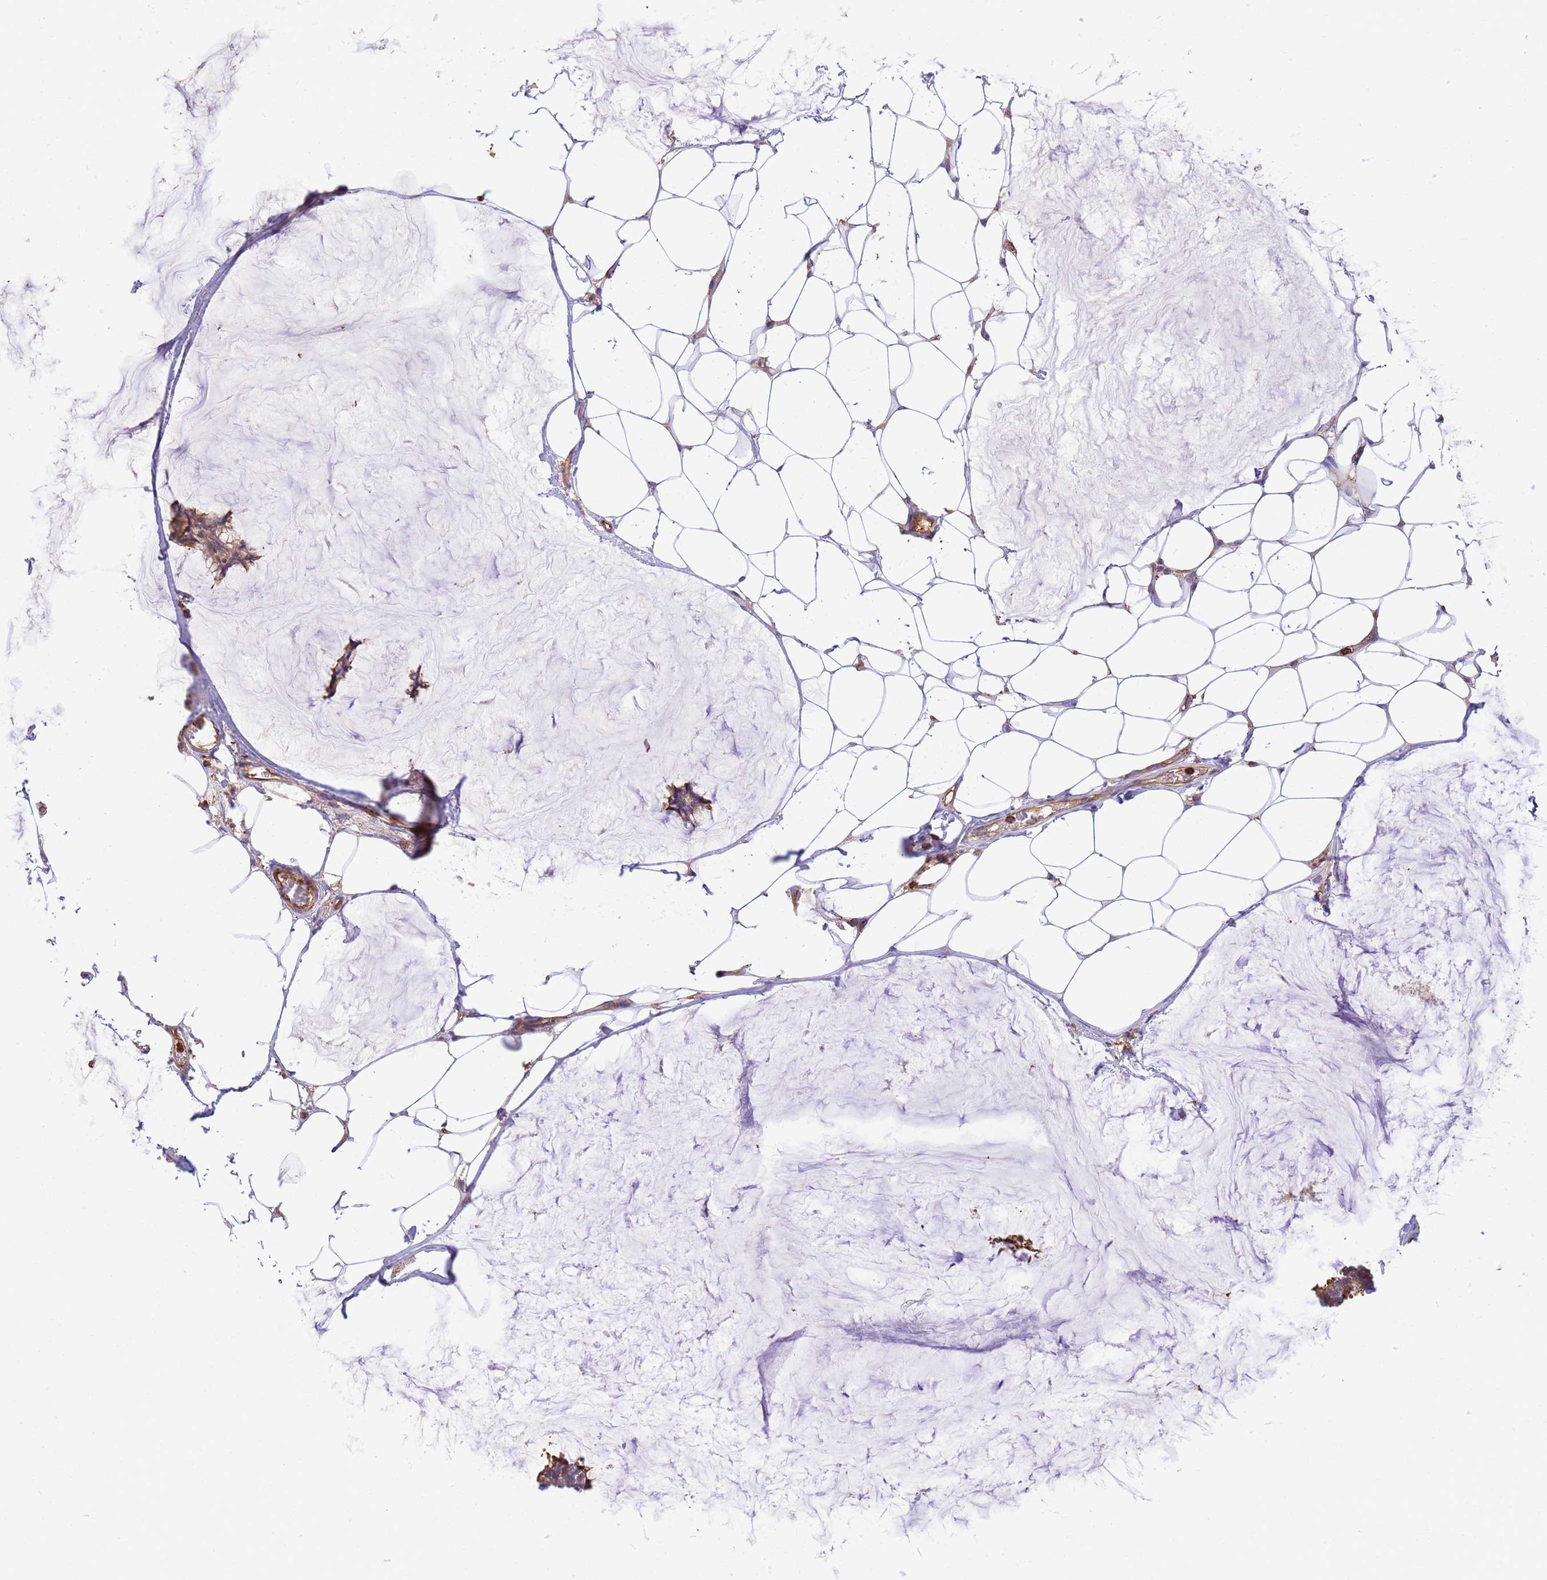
{"staining": {"intensity": "moderate", "quantity": ">75%", "location": "cytoplasmic/membranous"}, "tissue": "breast cancer", "cell_type": "Tumor cells", "image_type": "cancer", "snomed": [{"axis": "morphology", "description": "Duct carcinoma"}, {"axis": "topography", "description": "Breast"}], "caption": "Human breast infiltrating ductal carcinoma stained for a protein (brown) shows moderate cytoplasmic/membranous positive expression in approximately >75% of tumor cells.", "gene": "WDR64", "patient": {"sex": "female", "age": 93}}